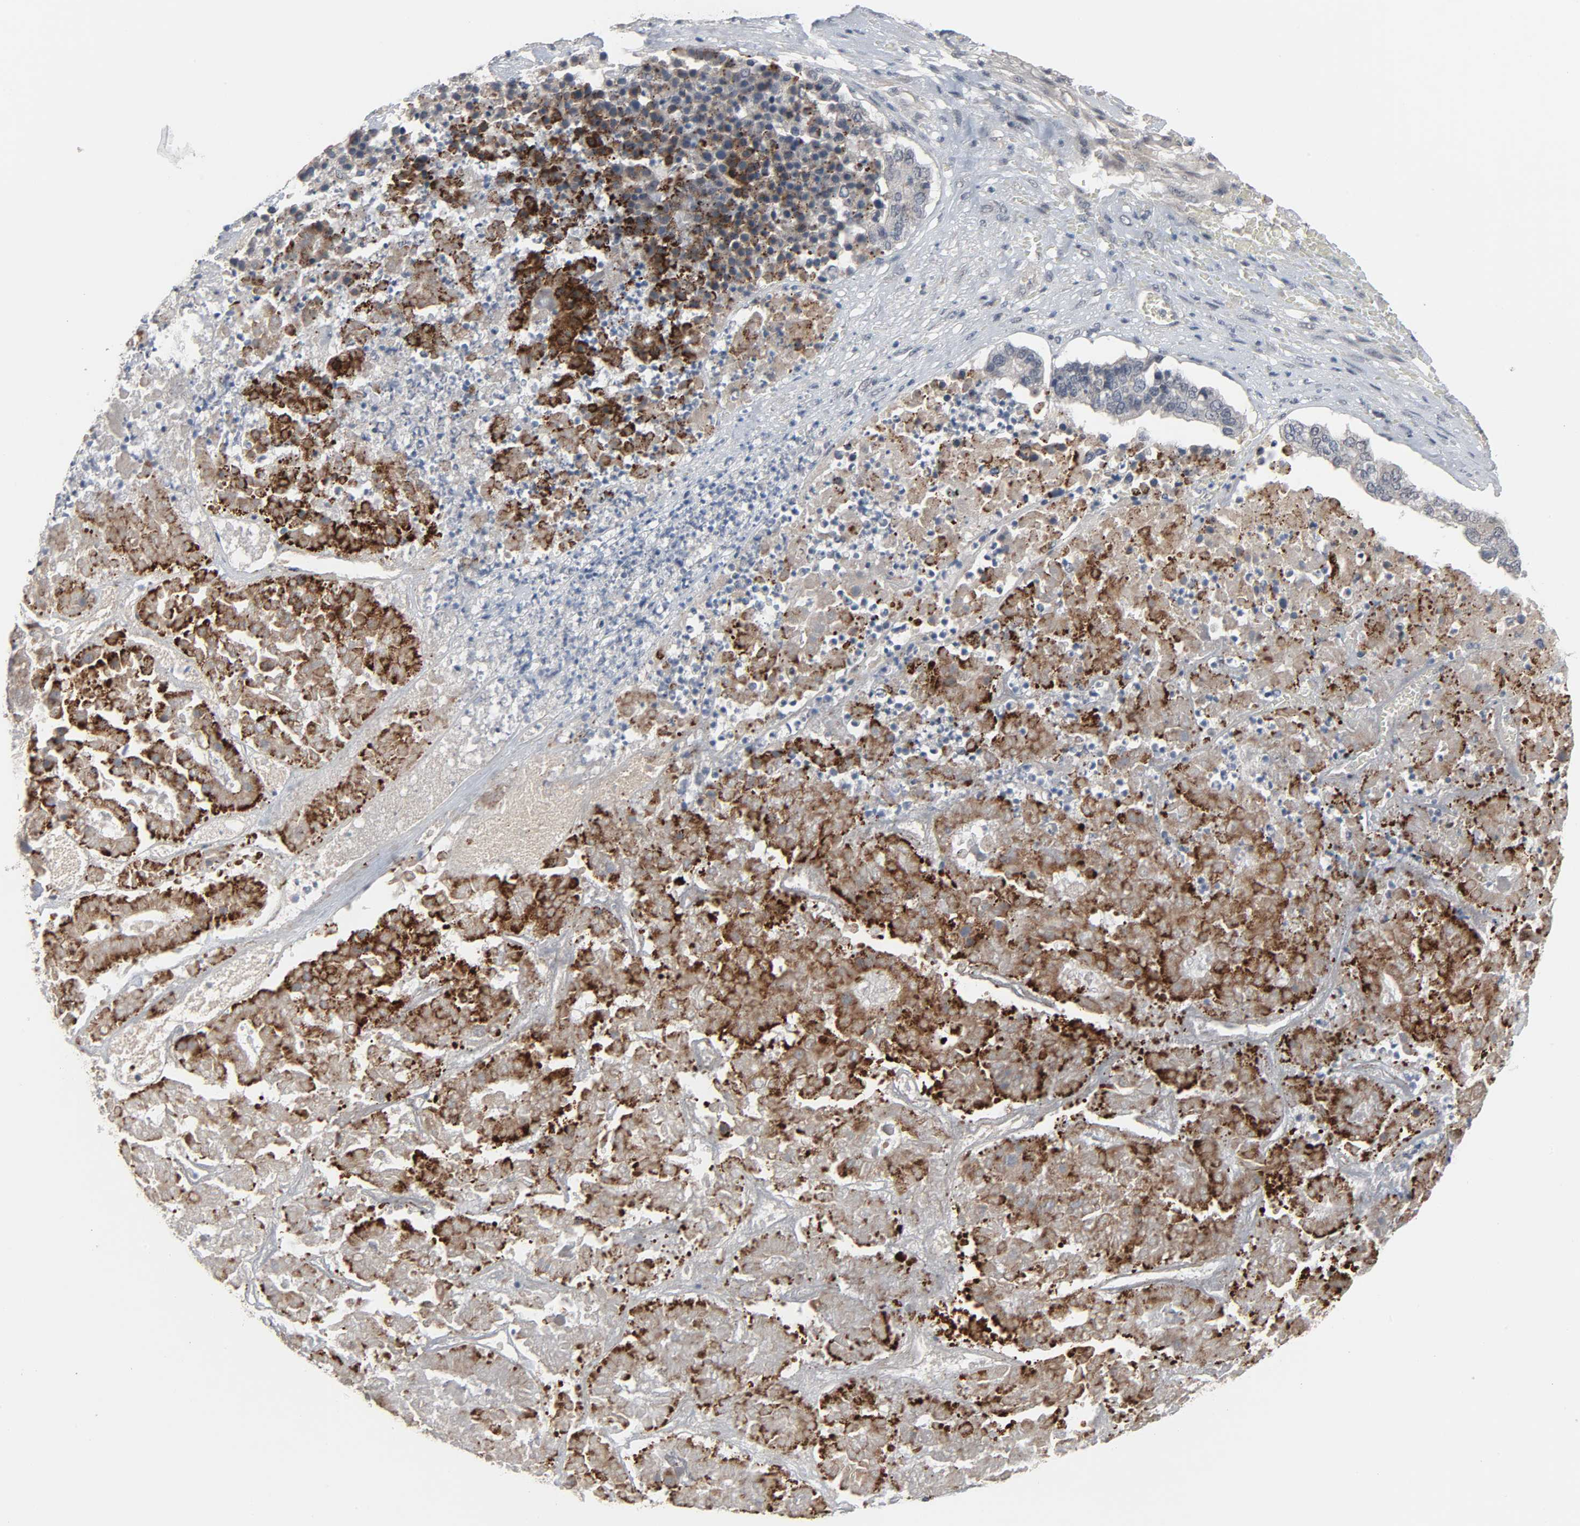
{"staining": {"intensity": "strong", "quantity": "25%-75%", "location": "cytoplasmic/membranous"}, "tissue": "pancreatic cancer", "cell_type": "Tumor cells", "image_type": "cancer", "snomed": [{"axis": "morphology", "description": "Adenocarcinoma, NOS"}, {"axis": "topography", "description": "Pancreas"}], "caption": "Immunohistochemical staining of pancreatic adenocarcinoma shows high levels of strong cytoplasmic/membranous protein positivity in approximately 25%-75% of tumor cells. The protein of interest is shown in brown color, while the nuclei are stained blue.", "gene": "MT3", "patient": {"sex": "male", "age": 50}}